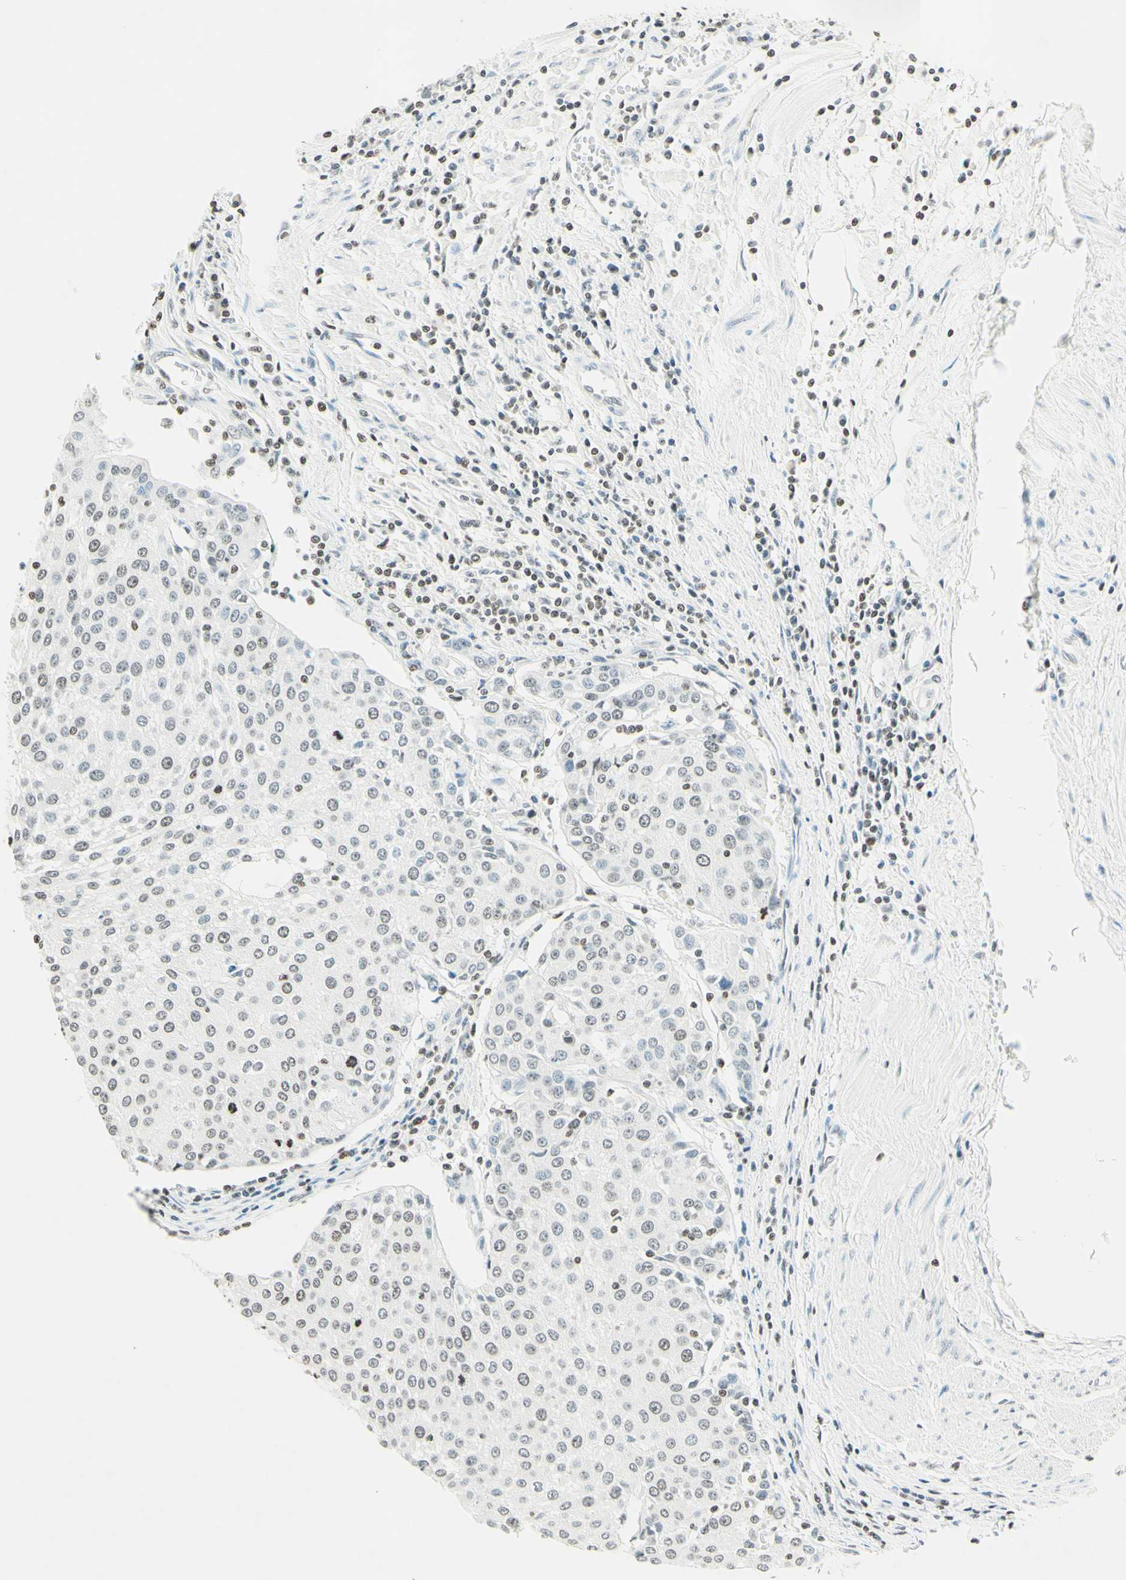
{"staining": {"intensity": "weak", "quantity": "25%-75%", "location": "nuclear"}, "tissue": "urothelial cancer", "cell_type": "Tumor cells", "image_type": "cancer", "snomed": [{"axis": "morphology", "description": "Urothelial carcinoma, High grade"}, {"axis": "topography", "description": "Urinary bladder"}], "caption": "Urothelial cancer stained with IHC displays weak nuclear expression in about 25%-75% of tumor cells. The staining was performed using DAB, with brown indicating positive protein expression. Nuclei are stained blue with hematoxylin.", "gene": "MSH2", "patient": {"sex": "female", "age": 85}}